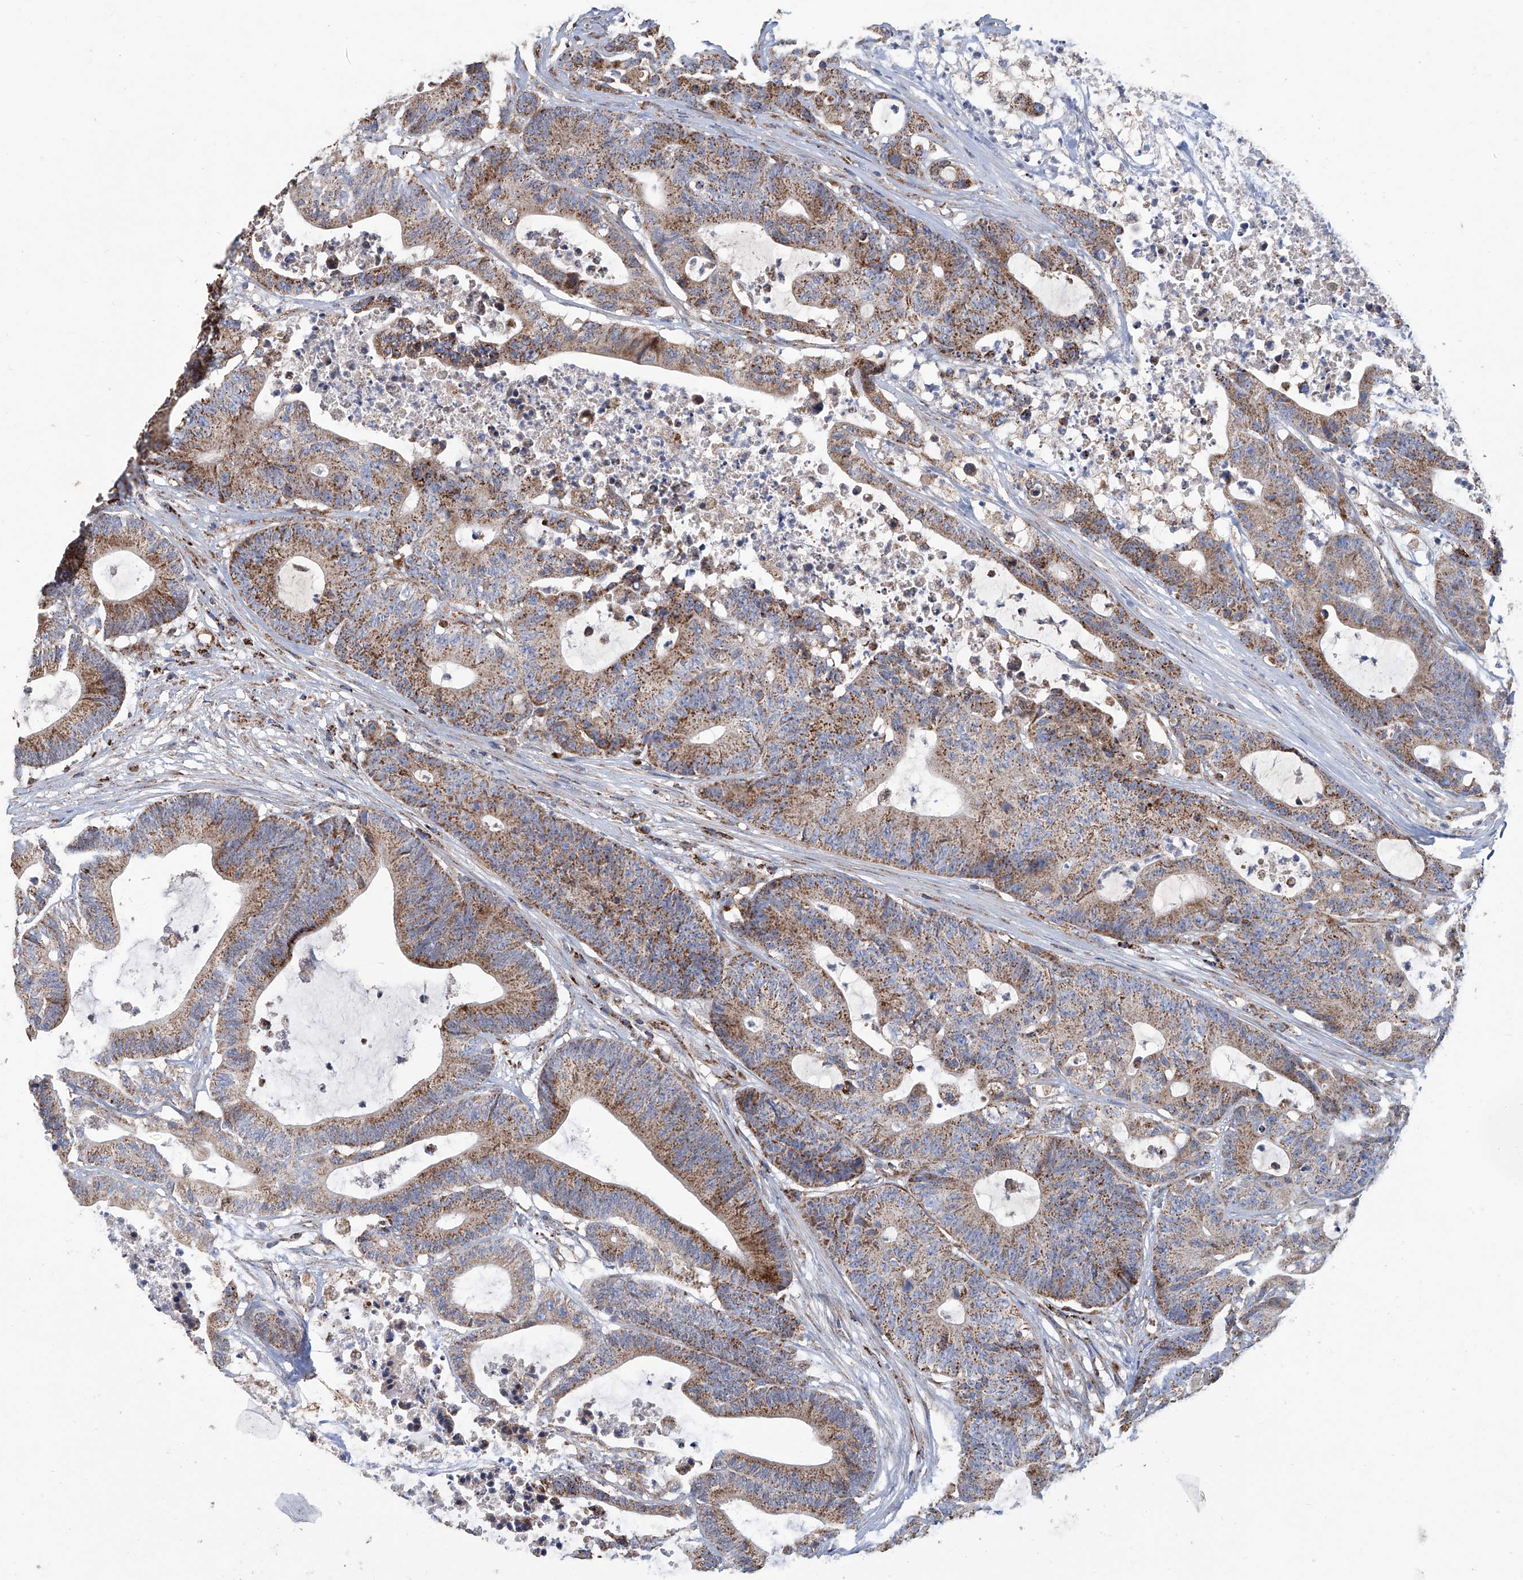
{"staining": {"intensity": "moderate", "quantity": ">75%", "location": "cytoplasmic/membranous"}, "tissue": "colorectal cancer", "cell_type": "Tumor cells", "image_type": "cancer", "snomed": [{"axis": "morphology", "description": "Adenocarcinoma, NOS"}, {"axis": "topography", "description": "Colon"}], "caption": "Moderate cytoplasmic/membranous protein staining is seen in about >75% of tumor cells in colorectal cancer. The protein of interest is shown in brown color, while the nuclei are stained blue.", "gene": "MCL1", "patient": {"sex": "female", "age": 84}}